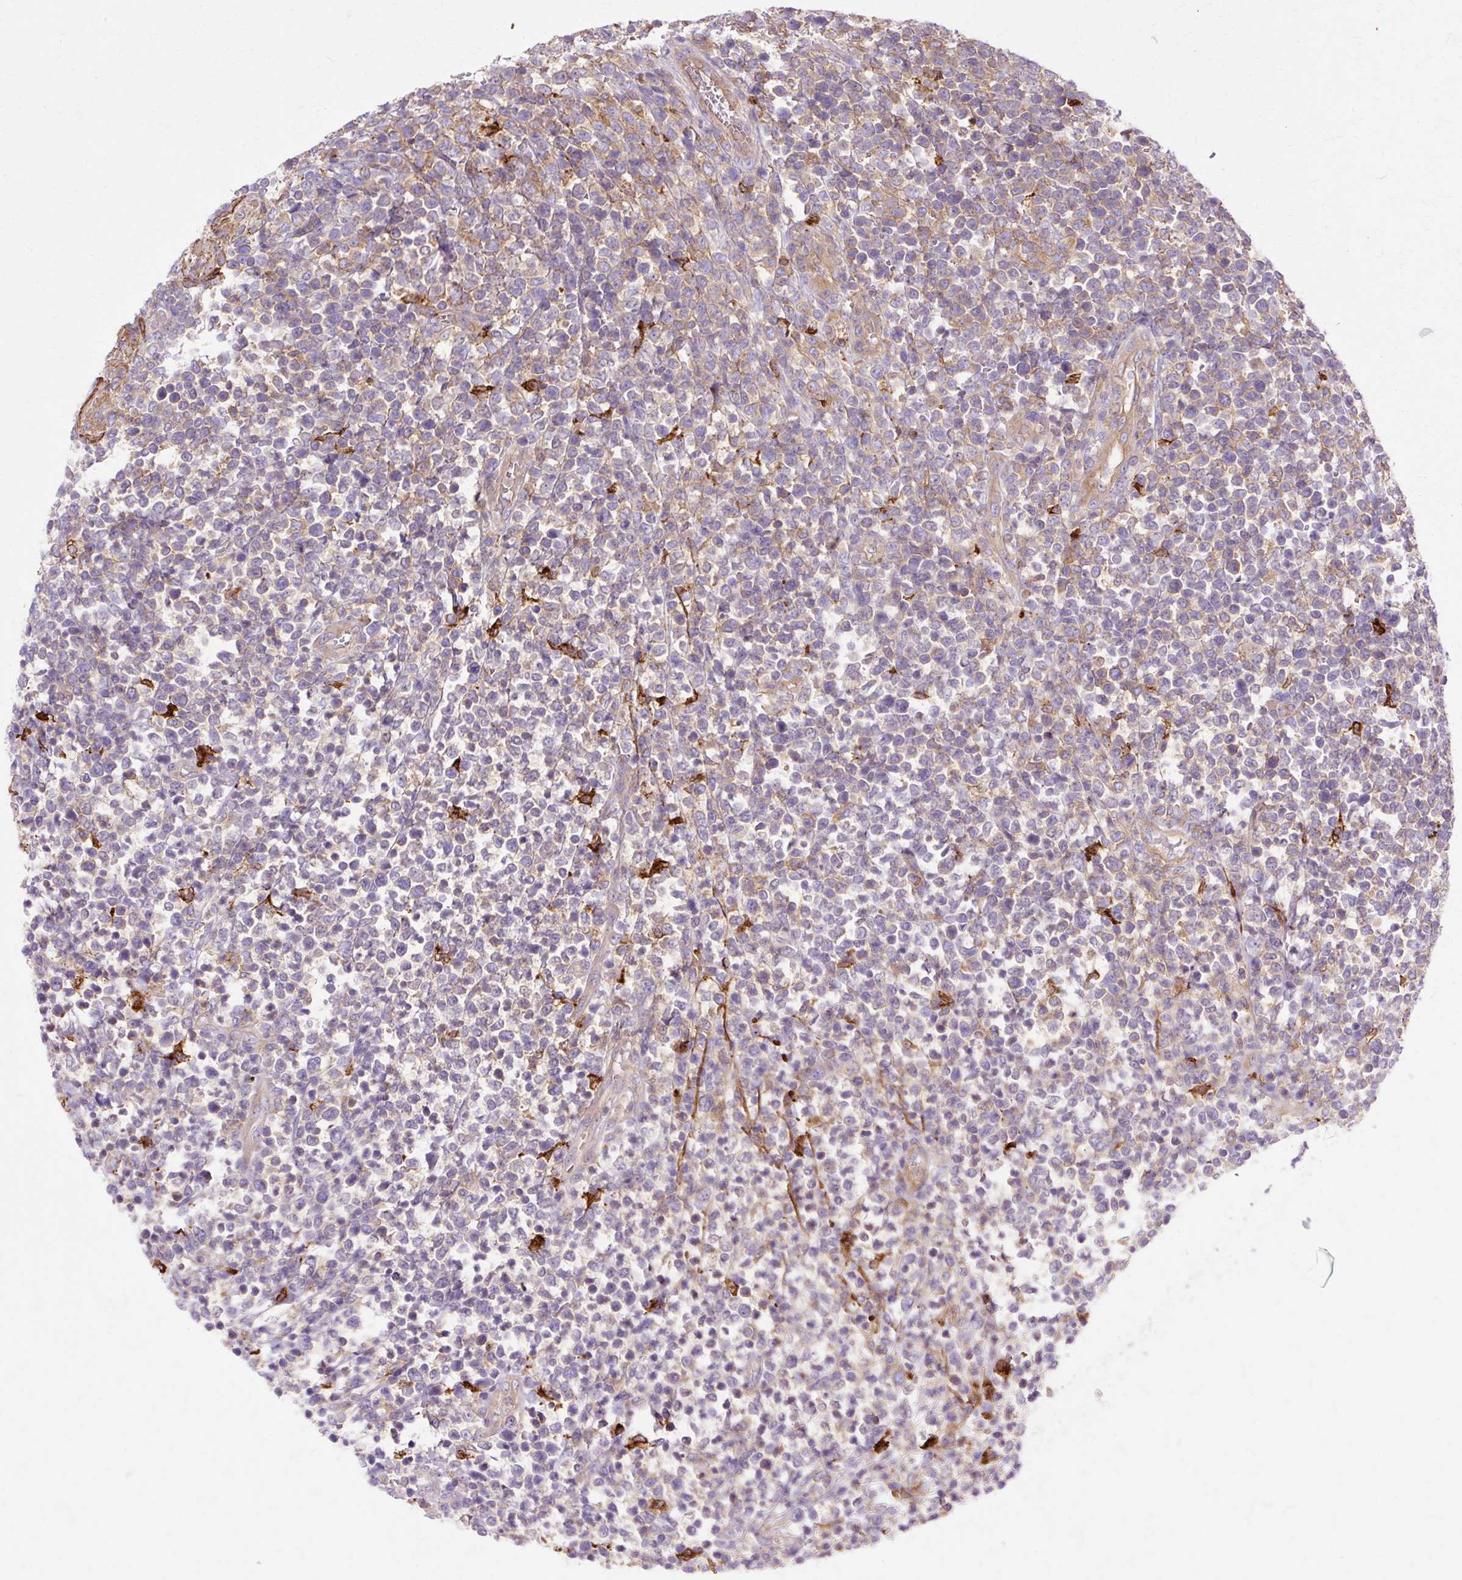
{"staining": {"intensity": "weak", "quantity": "<25%", "location": "cytoplasmic/membranous"}, "tissue": "lymphoma", "cell_type": "Tumor cells", "image_type": "cancer", "snomed": [{"axis": "morphology", "description": "Malignant lymphoma, non-Hodgkin's type, High grade"}, {"axis": "topography", "description": "Soft tissue"}], "caption": "Photomicrograph shows no protein staining in tumor cells of high-grade malignant lymphoma, non-Hodgkin's type tissue.", "gene": "TBC1D2B", "patient": {"sex": "female", "age": 56}}